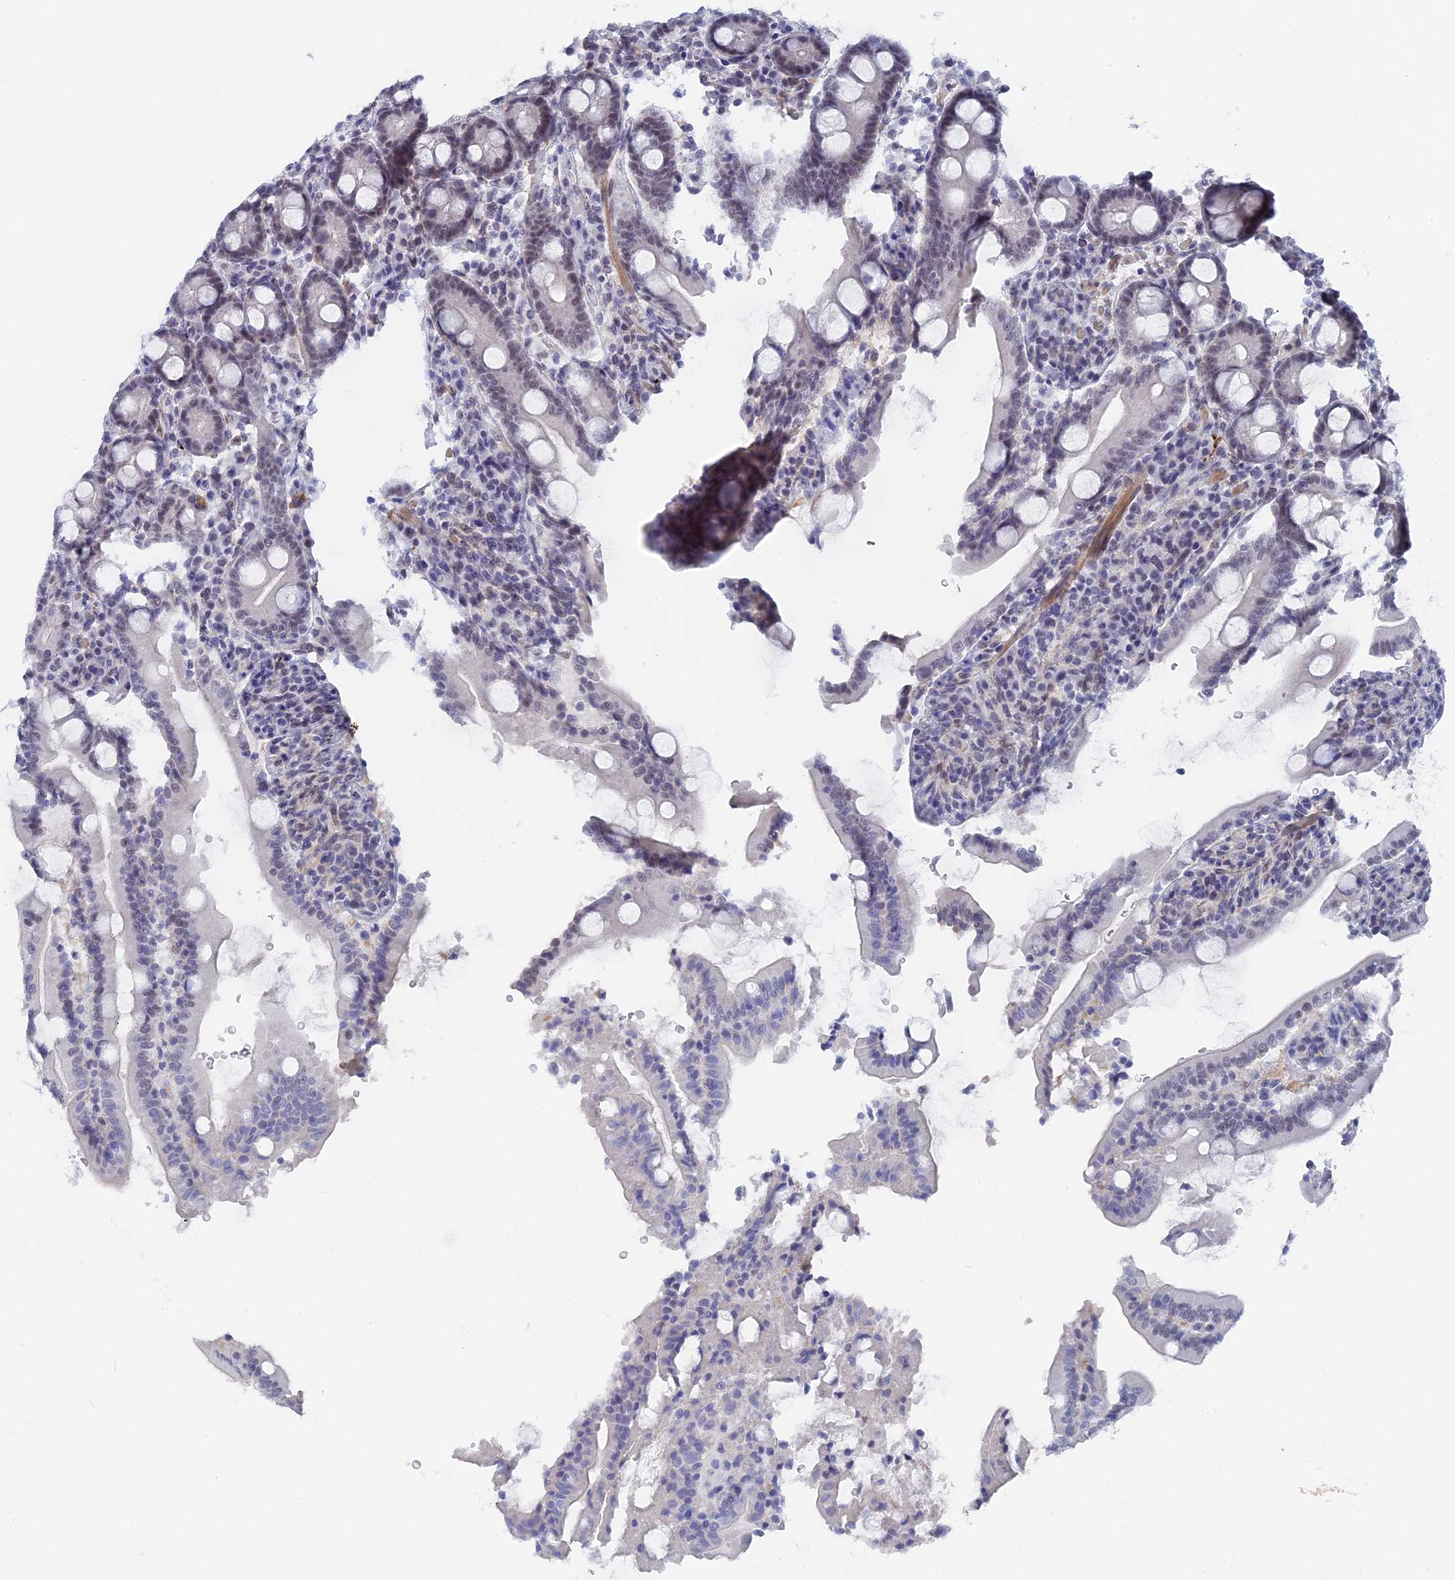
{"staining": {"intensity": "weak", "quantity": "25%-75%", "location": "nuclear"}, "tissue": "duodenum", "cell_type": "Glandular cells", "image_type": "normal", "snomed": [{"axis": "morphology", "description": "Normal tissue, NOS"}, {"axis": "topography", "description": "Duodenum"}], "caption": "Benign duodenum was stained to show a protein in brown. There is low levels of weak nuclear expression in about 25%-75% of glandular cells. The protein of interest is shown in brown color, while the nuclei are stained blue.", "gene": "BRD2", "patient": {"sex": "male", "age": 35}}